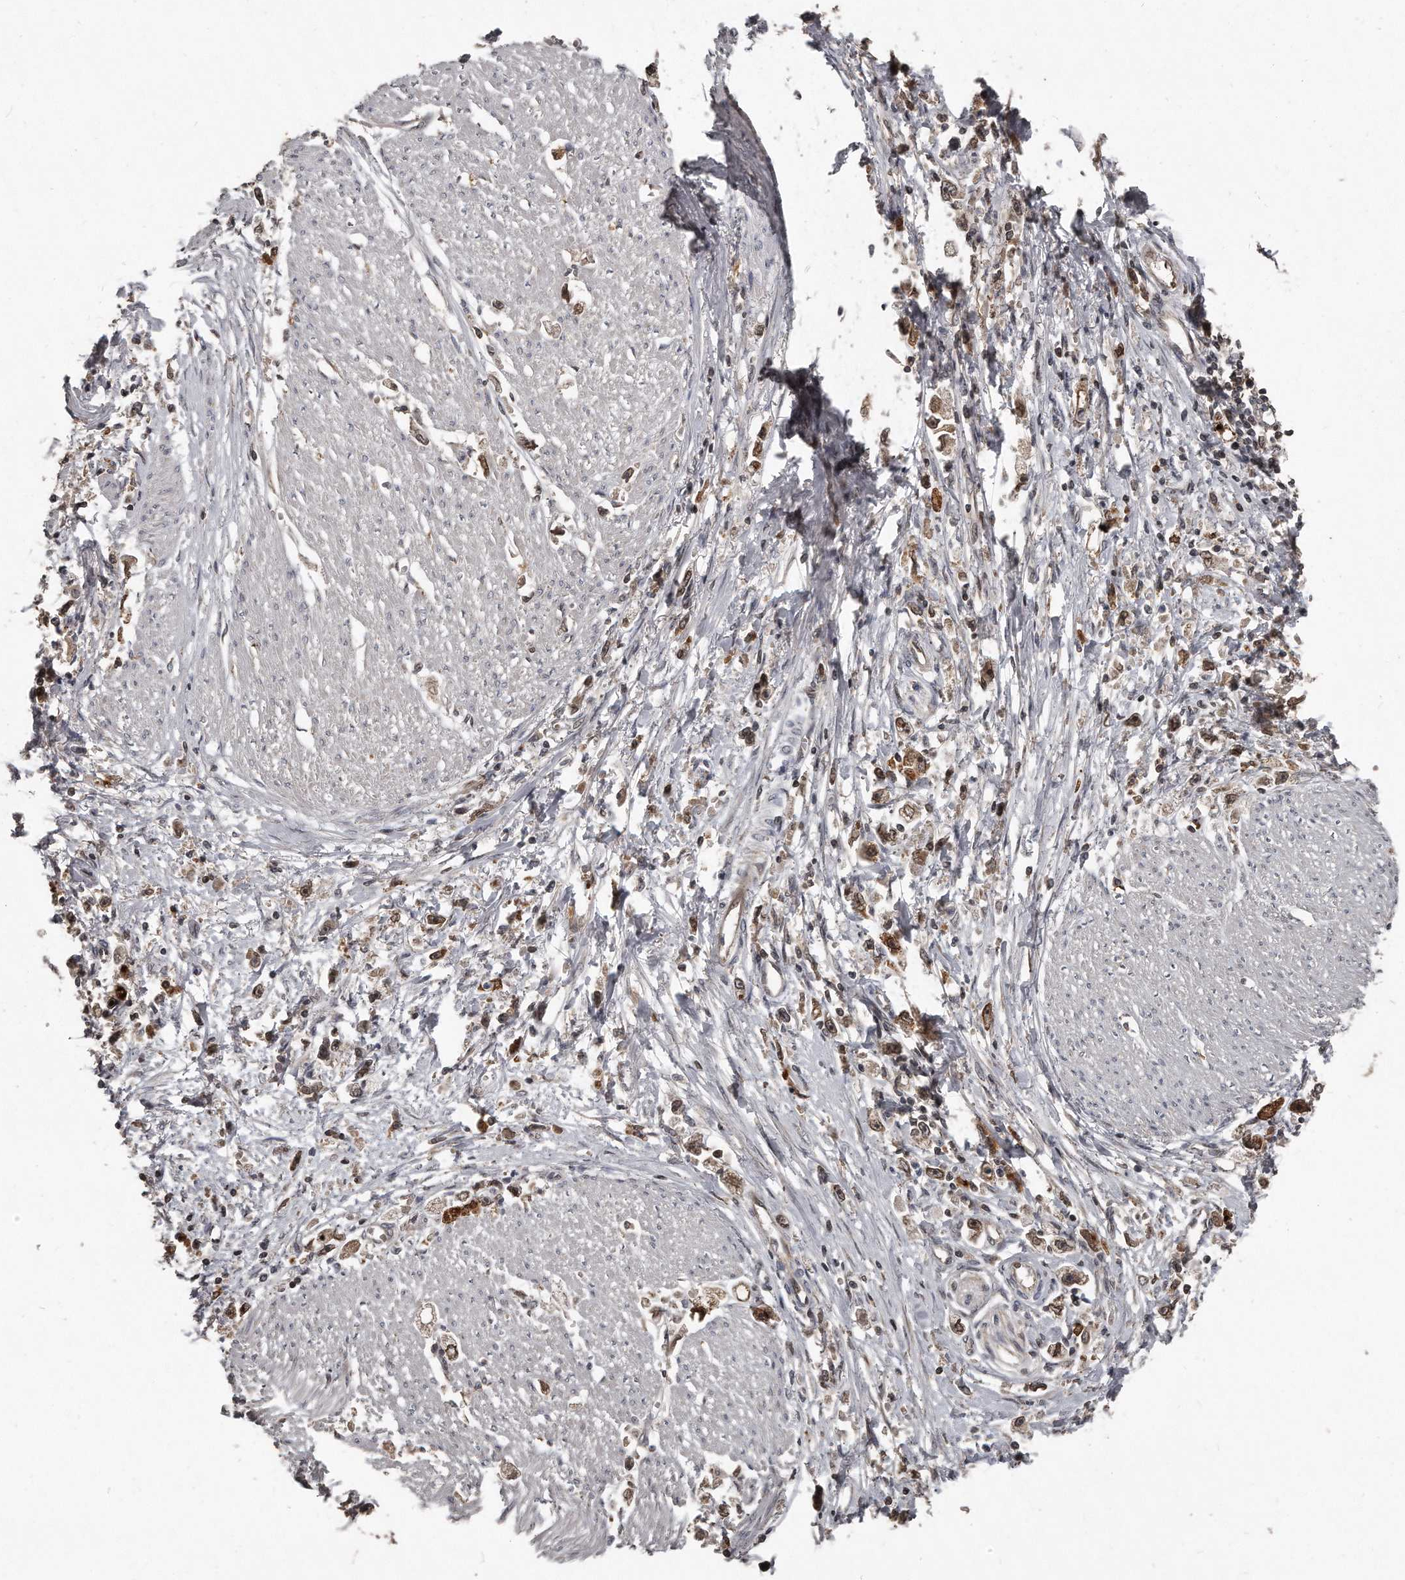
{"staining": {"intensity": "weak", "quantity": ">75%", "location": "cytoplasmic/membranous,nuclear"}, "tissue": "stomach cancer", "cell_type": "Tumor cells", "image_type": "cancer", "snomed": [{"axis": "morphology", "description": "Adenocarcinoma, NOS"}, {"axis": "topography", "description": "Stomach"}], "caption": "Adenocarcinoma (stomach) tissue demonstrates weak cytoplasmic/membranous and nuclear positivity in approximately >75% of tumor cells", "gene": "GCH1", "patient": {"sex": "female", "age": 59}}